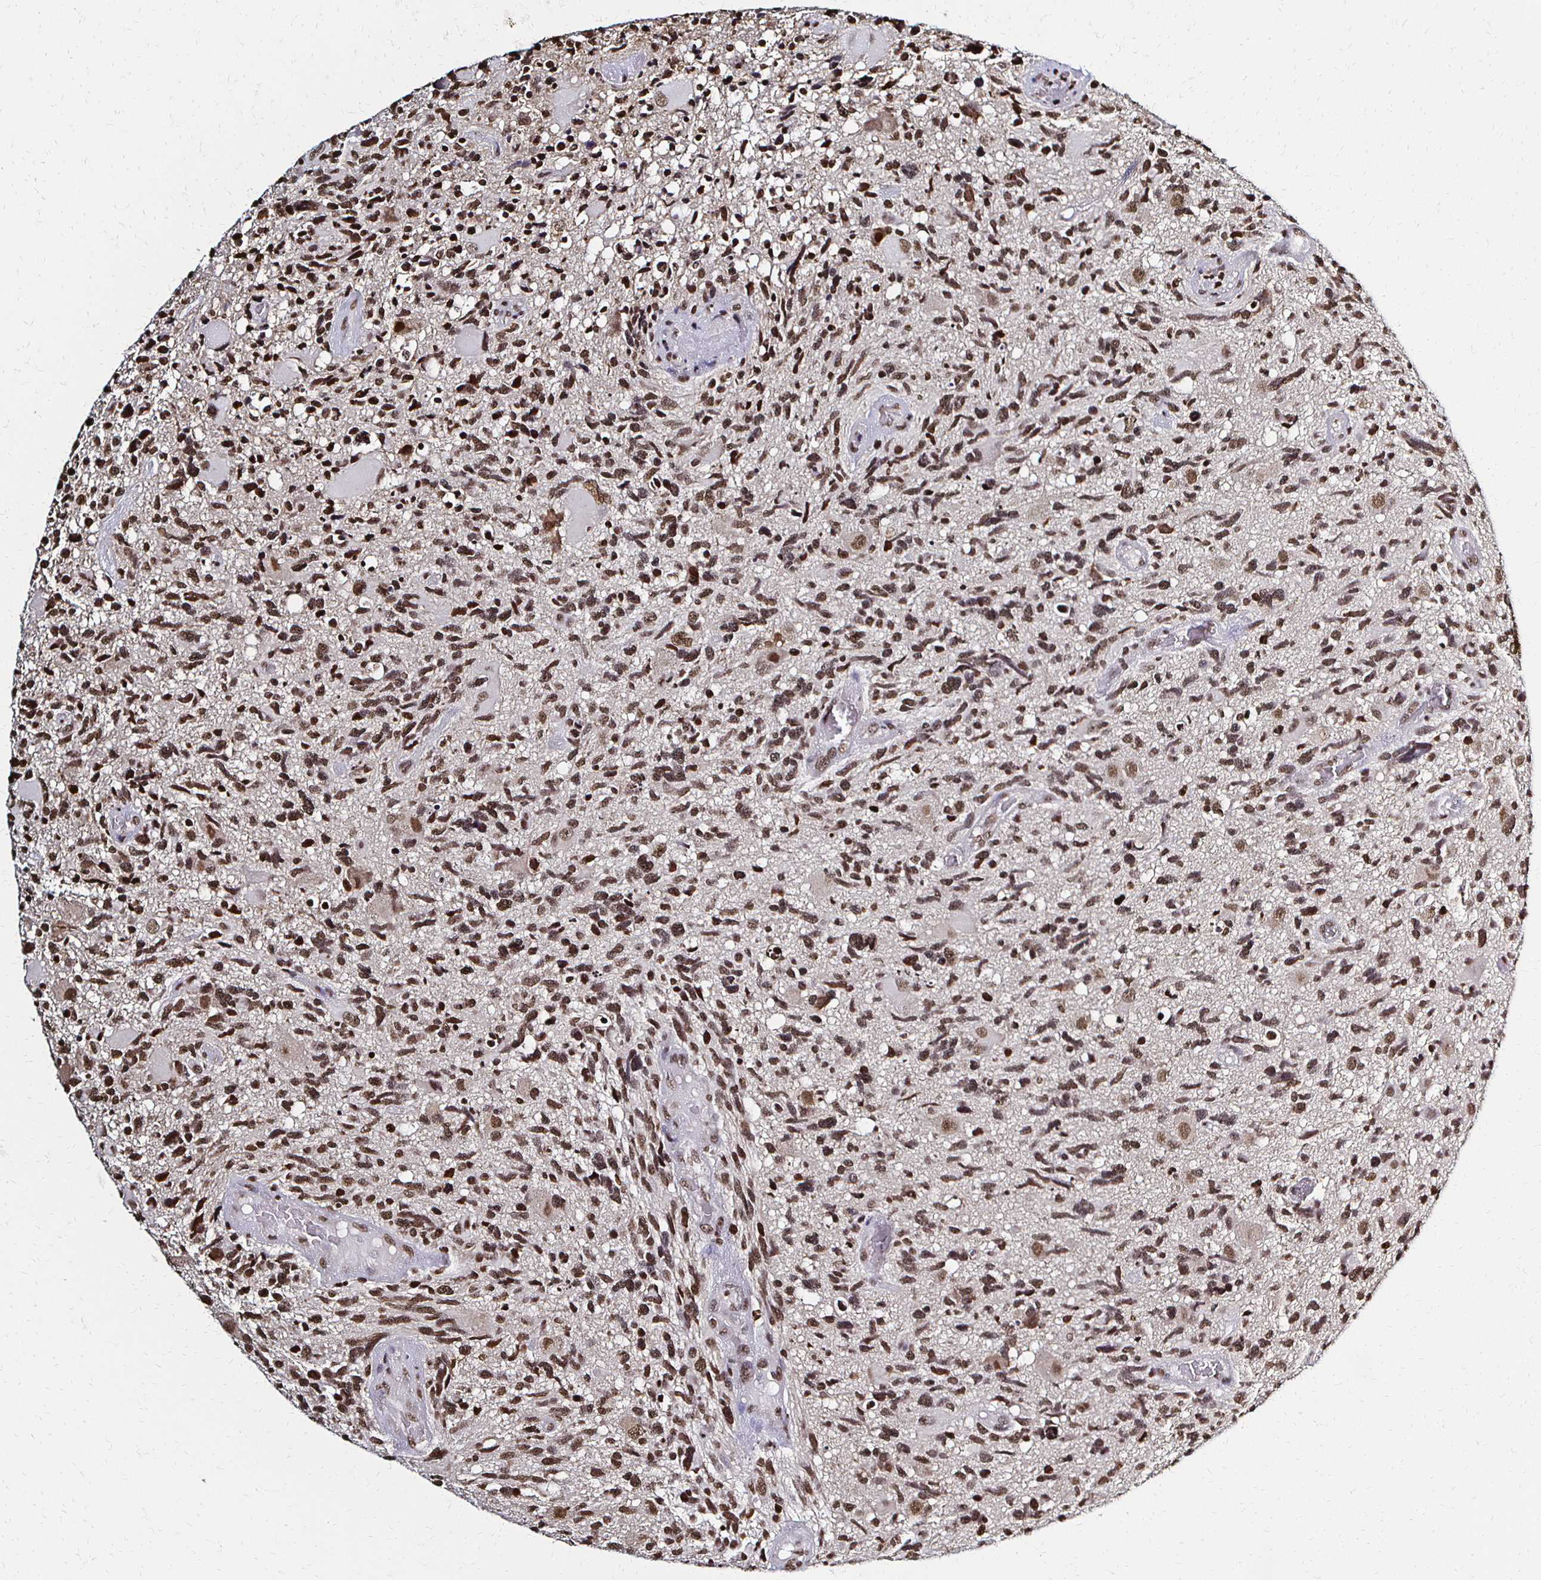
{"staining": {"intensity": "moderate", "quantity": ">75%", "location": "nuclear"}, "tissue": "glioma", "cell_type": "Tumor cells", "image_type": "cancer", "snomed": [{"axis": "morphology", "description": "Glioma, malignant, High grade"}, {"axis": "topography", "description": "Brain"}], "caption": "High-grade glioma (malignant) stained for a protein demonstrates moderate nuclear positivity in tumor cells.", "gene": "HOXA9", "patient": {"sex": "male", "age": 49}}